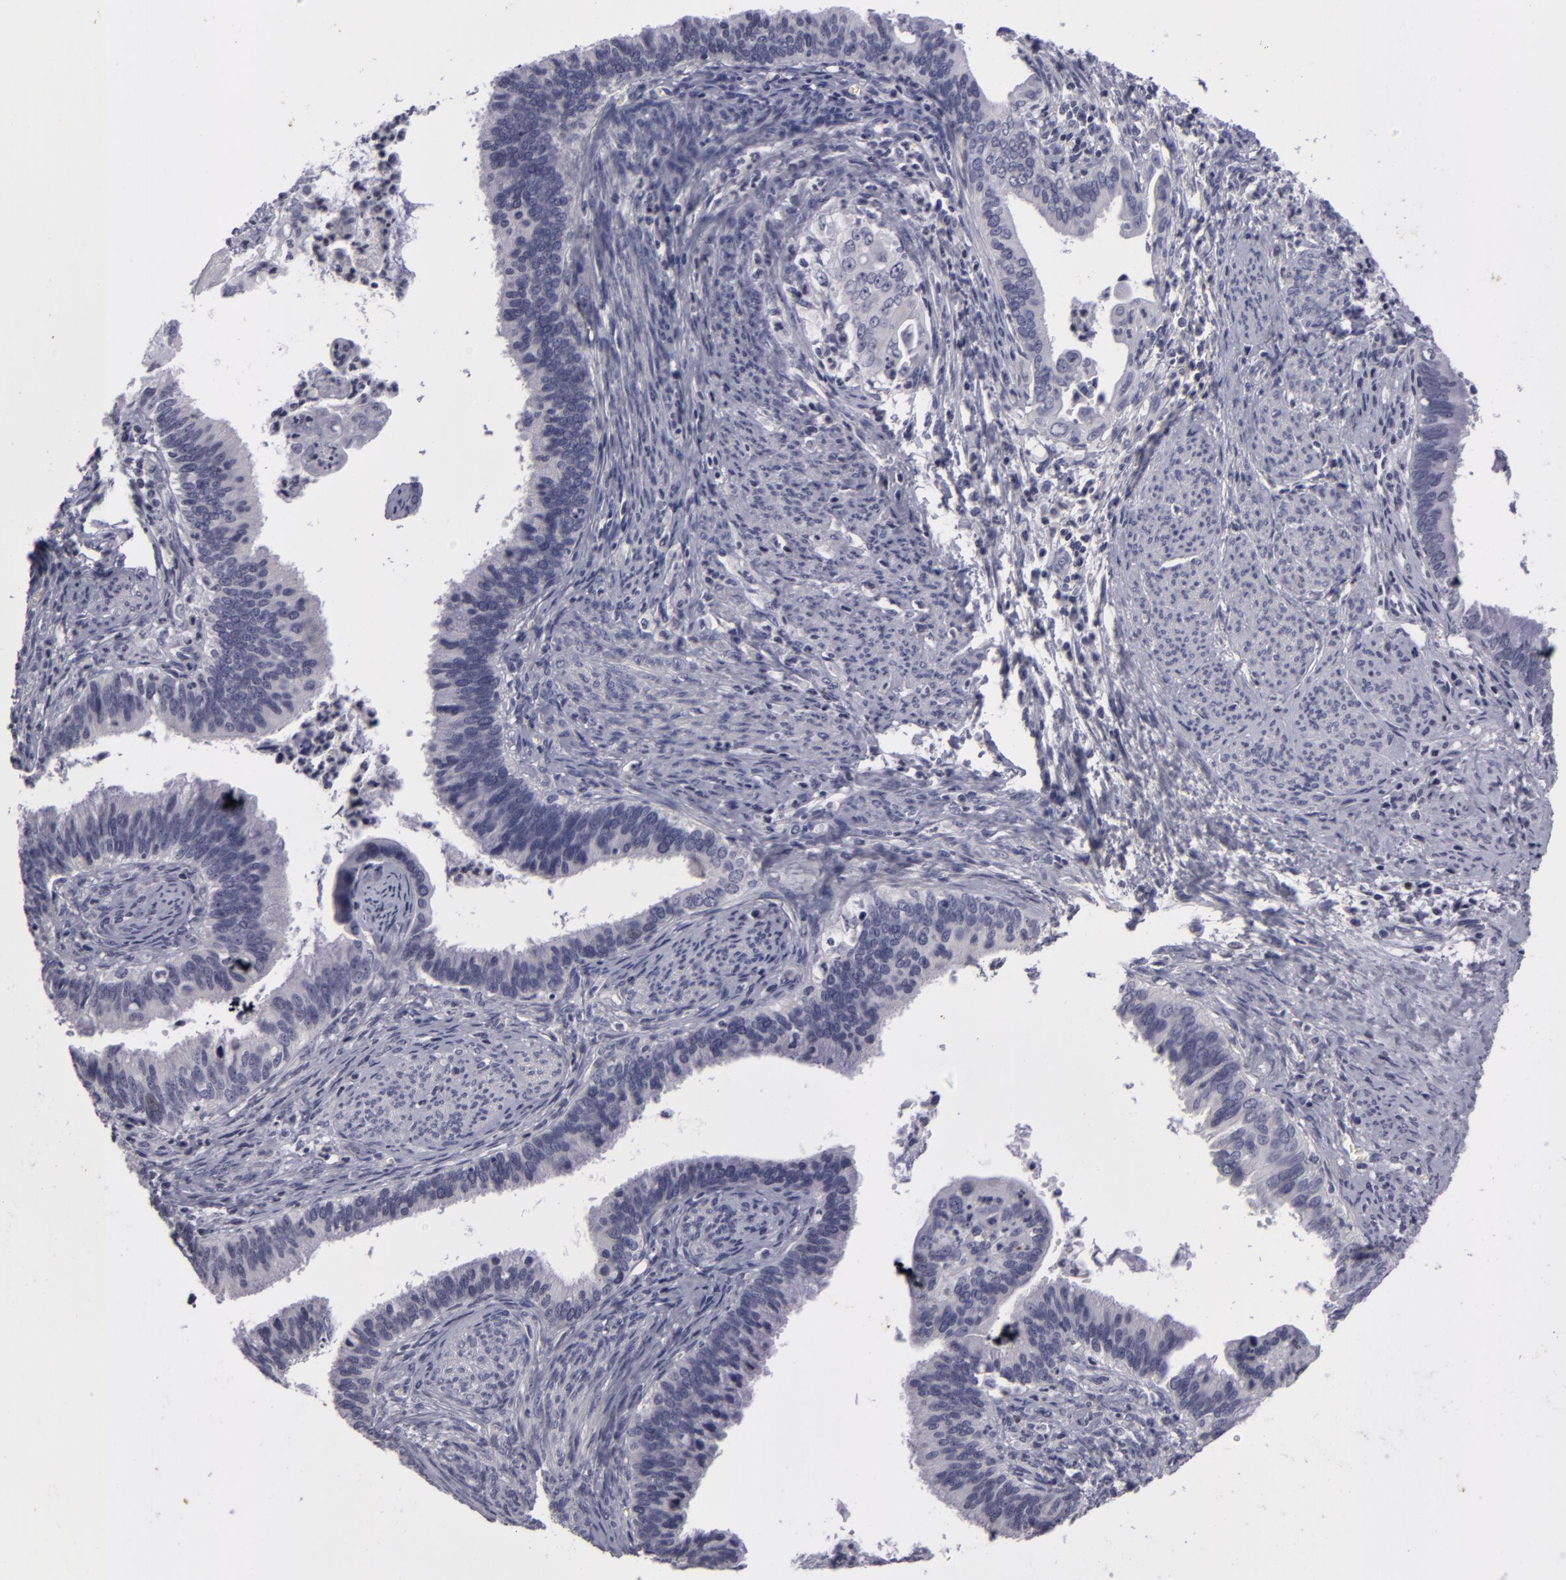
{"staining": {"intensity": "negative", "quantity": "none", "location": "none"}, "tissue": "cervical cancer", "cell_type": "Tumor cells", "image_type": "cancer", "snomed": [{"axis": "morphology", "description": "Adenocarcinoma, NOS"}, {"axis": "topography", "description": "Cervix"}], "caption": "IHC image of neoplastic tissue: cervical cancer stained with DAB demonstrates no significant protein staining in tumor cells.", "gene": "NLGN4X", "patient": {"sex": "female", "age": 47}}